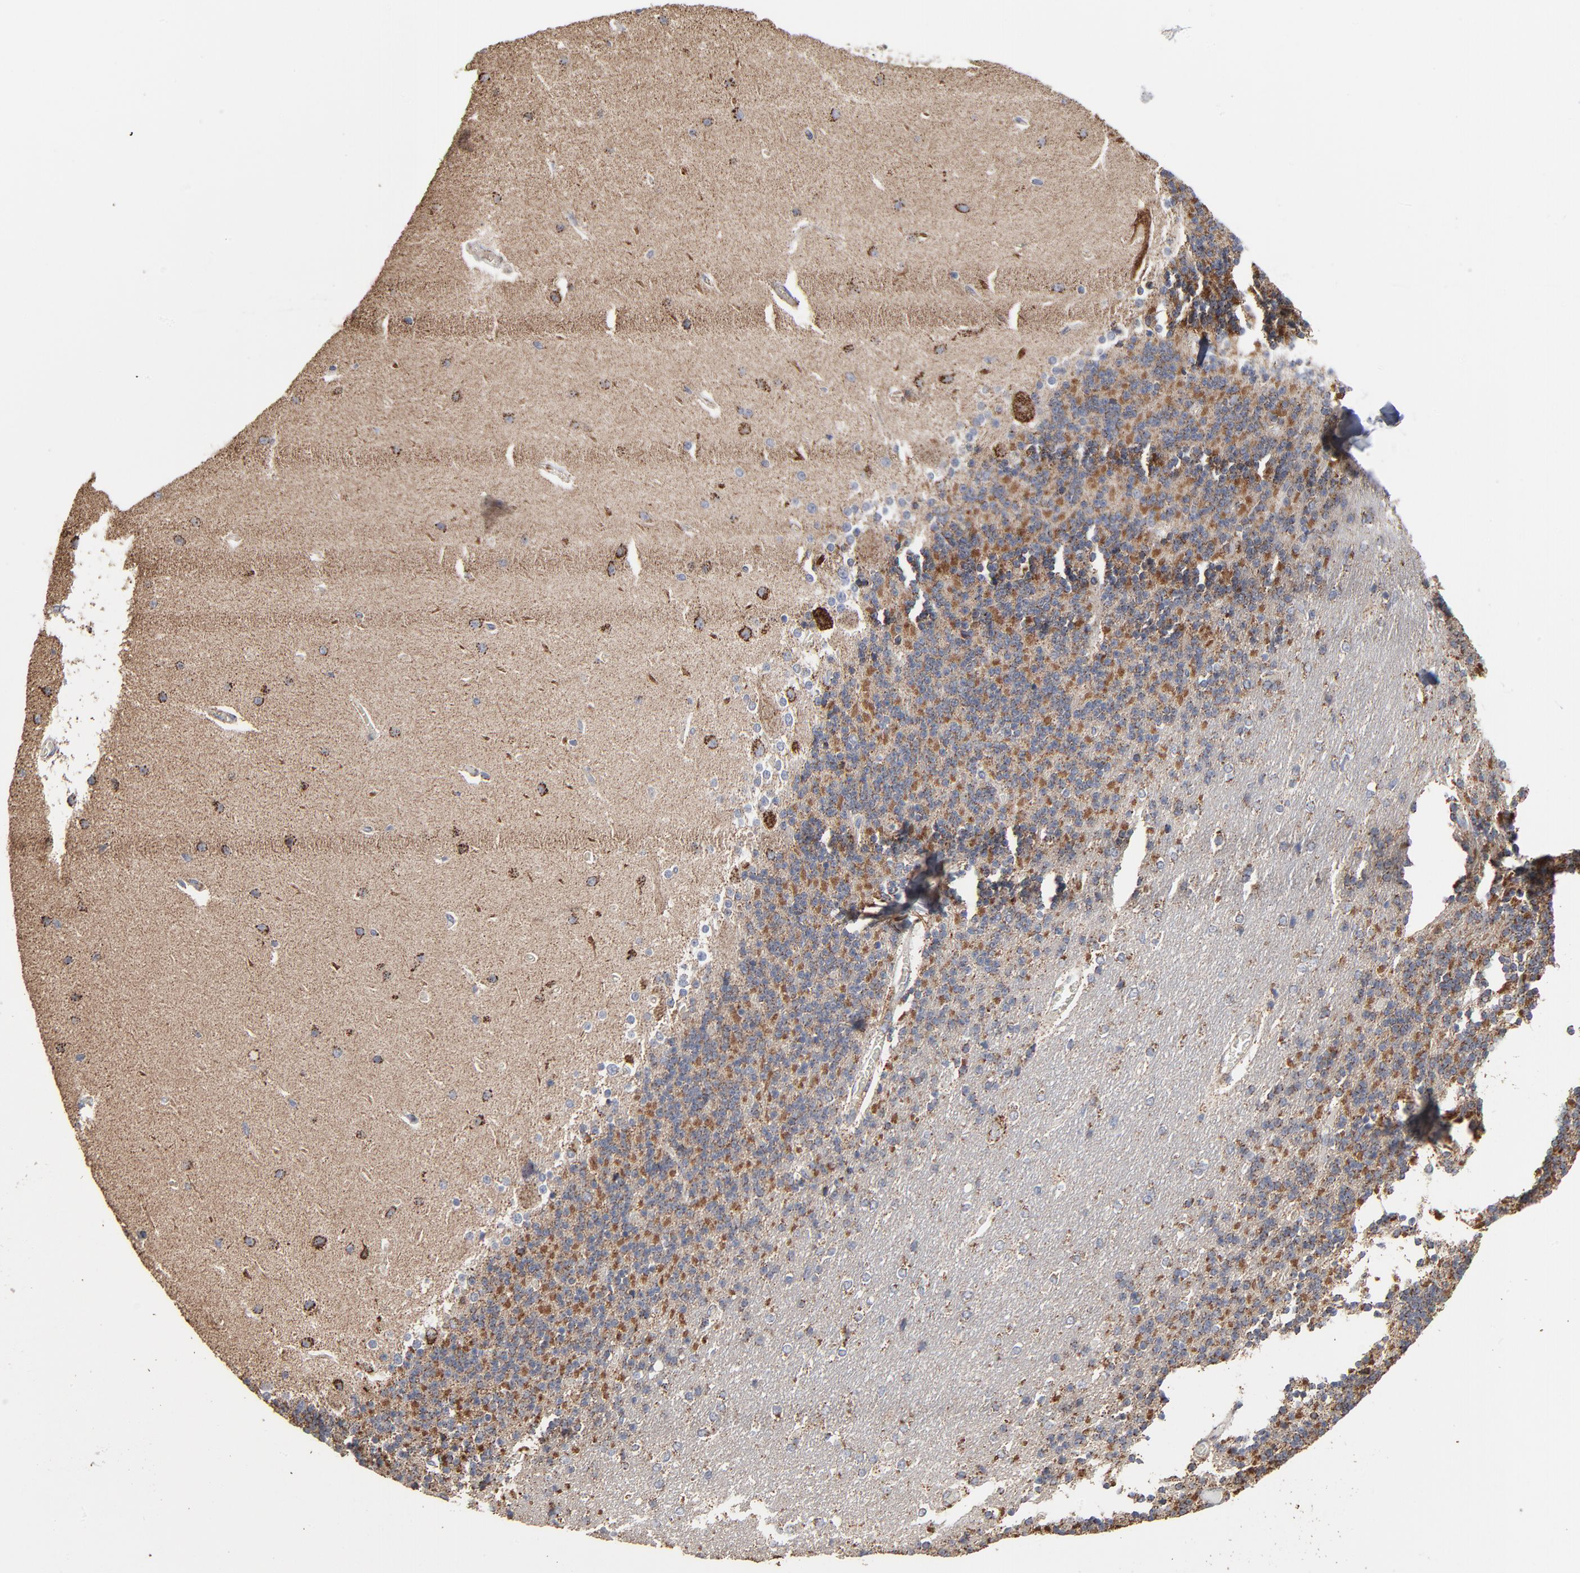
{"staining": {"intensity": "moderate", "quantity": "25%-75%", "location": "cytoplasmic/membranous"}, "tissue": "cerebellum", "cell_type": "Cells in granular layer", "image_type": "normal", "snomed": [{"axis": "morphology", "description": "Normal tissue, NOS"}, {"axis": "topography", "description": "Cerebellum"}], "caption": "Moderate cytoplasmic/membranous protein staining is appreciated in about 25%-75% of cells in granular layer in cerebellum. (Stains: DAB in brown, nuclei in blue, Microscopy: brightfield microscopy at high magnification).", "gene": "UQCRC1", "patient": {"sex": "female", "age": 54}}